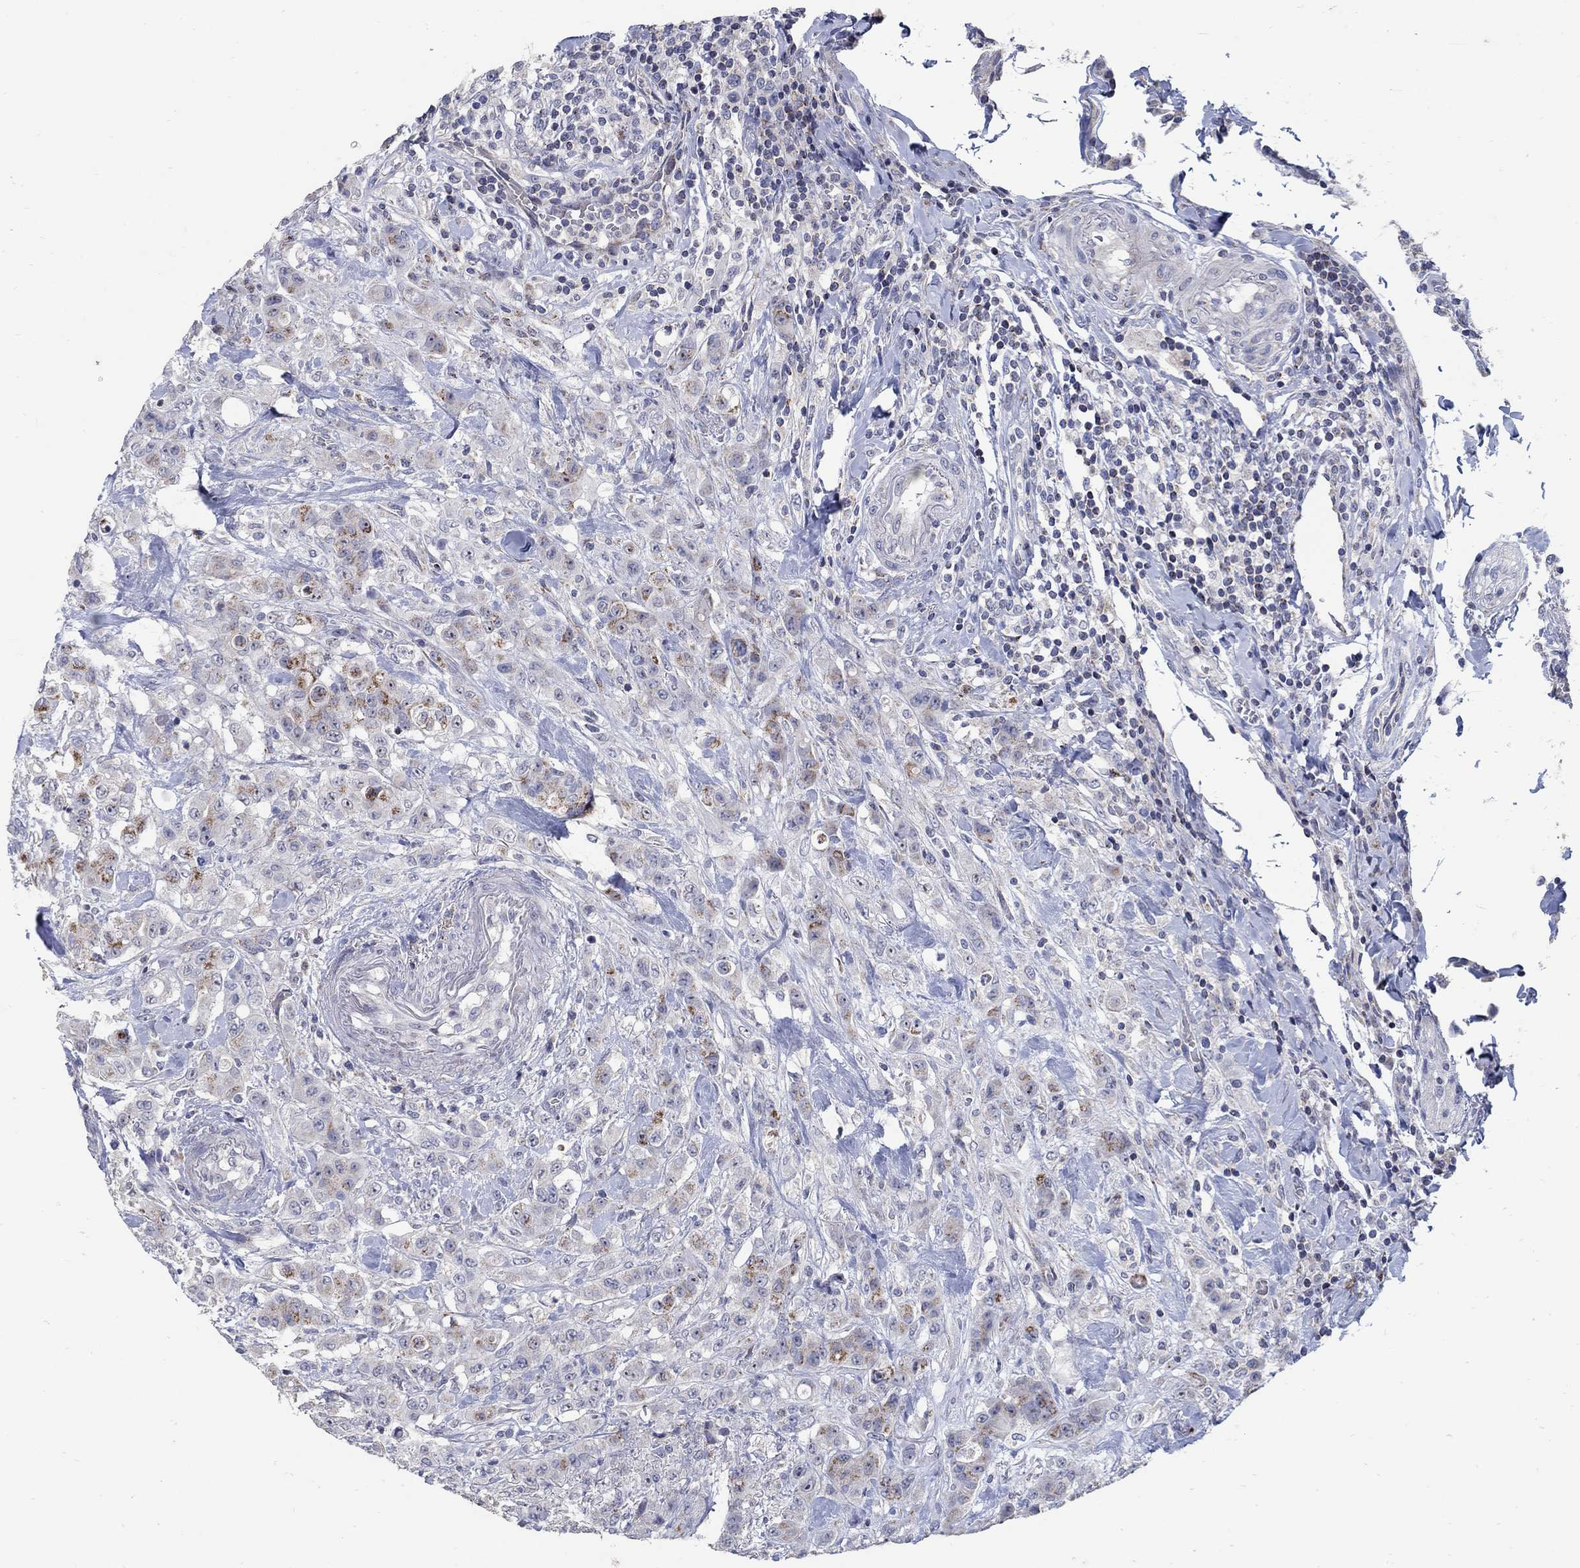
{"staining": {"intensity": "strong", "quantity": "<25%", "location": "cytoplasmic/membranous"}, "tissue": "colorectal cancer", "cell_type": "Tumor cells", "image_type": "cancer", "snomed": [{"axis": "morphology", "description": "Adenocarcinoma, NOS"}, {"axis": "topography", "description": "Colon"}], "caption": "Protein analysis of colorectal adenocarcinoma tissue exhibits strong cytoplasmic/membranous staining in approximately <25% of tumor cells.", "gene": "HMX2", "patient": {"sex": "female", "age": 69}}